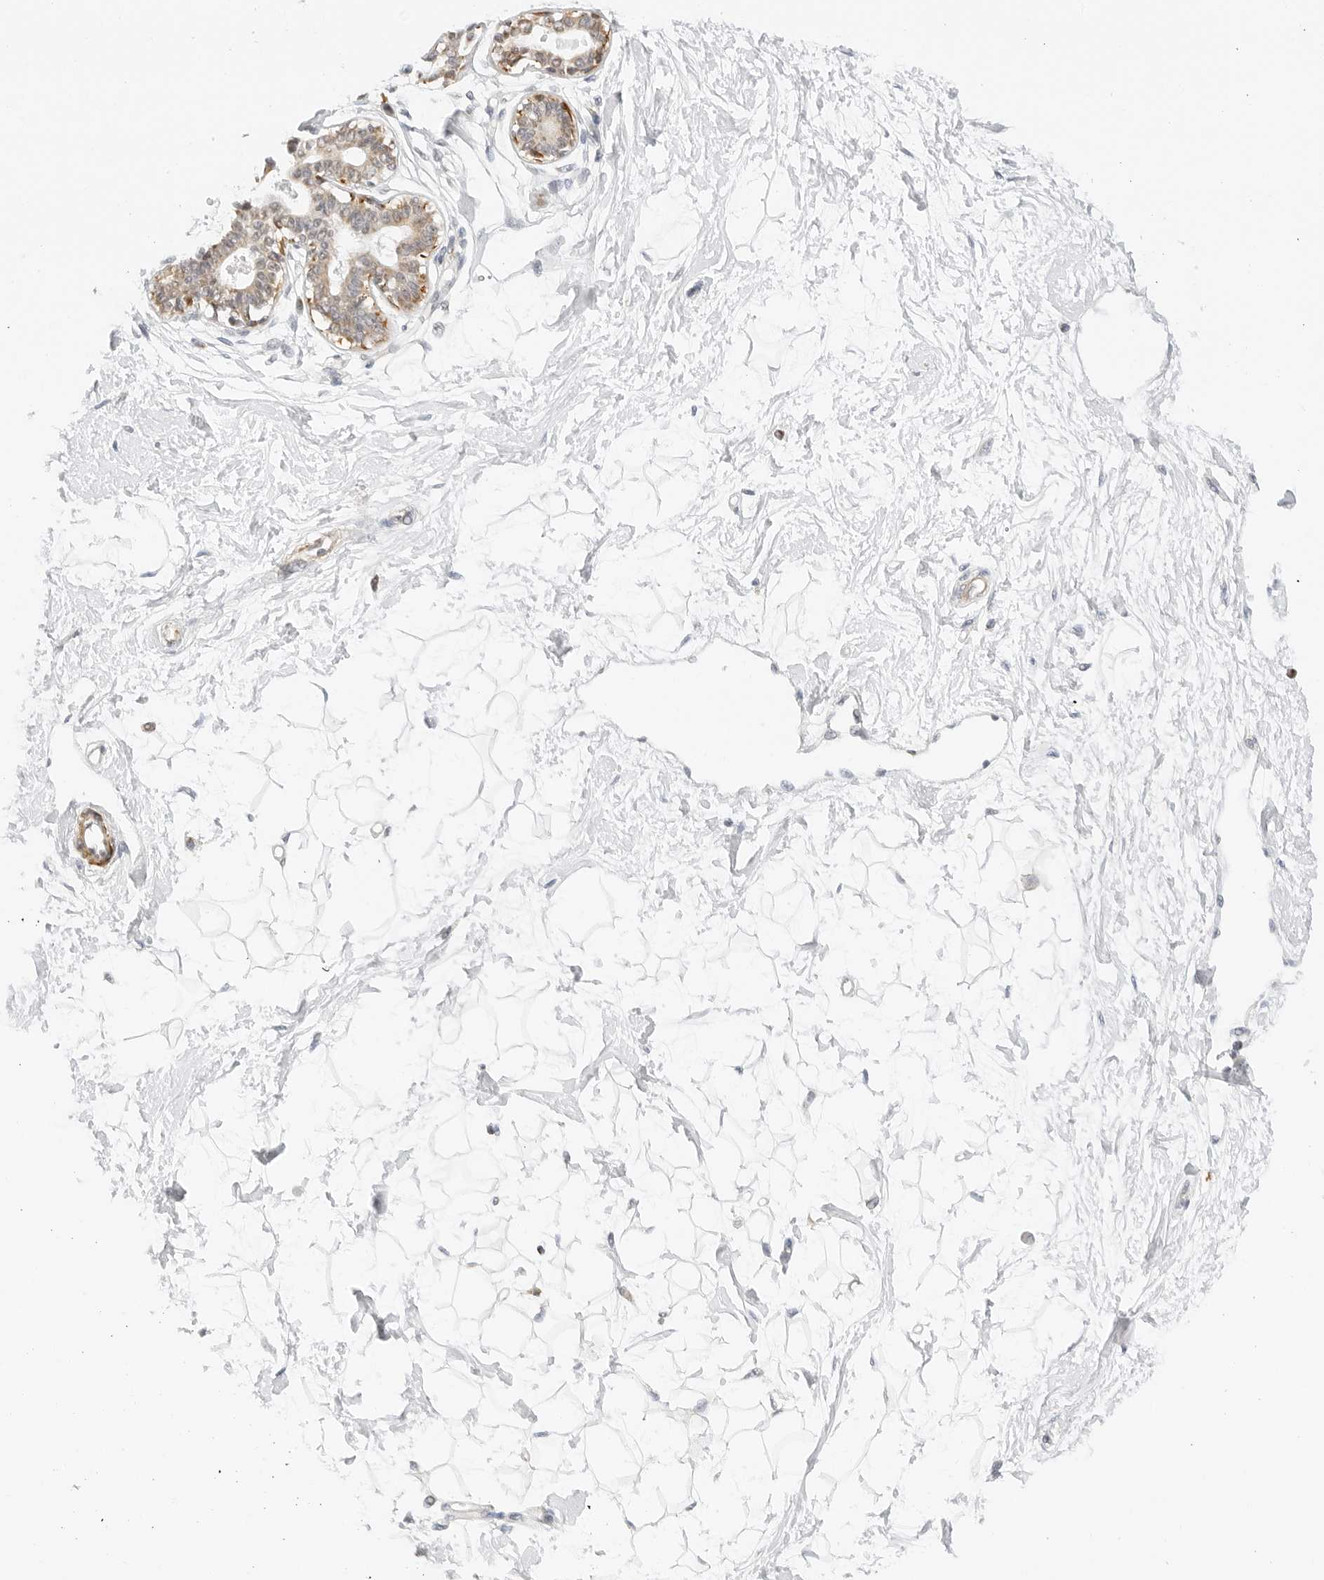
{"staining": {"intensity": "negative", "quantity": "none", "location": "none"}, "tissue": "breast", "cell_type": "Adipocytes", "image_type": "normal", "snomed": [{"axis": "morphology", "description": "Normal tissue, NOS"}, {"axis": "topography", "description": "Breast"}], "caption": "Human breast stained for a protein using immunohistochemistry (IHC) displays no positivity in adipocytes.", "gene": "GORAB", "patient": {"sex": "female", "age": 45}}